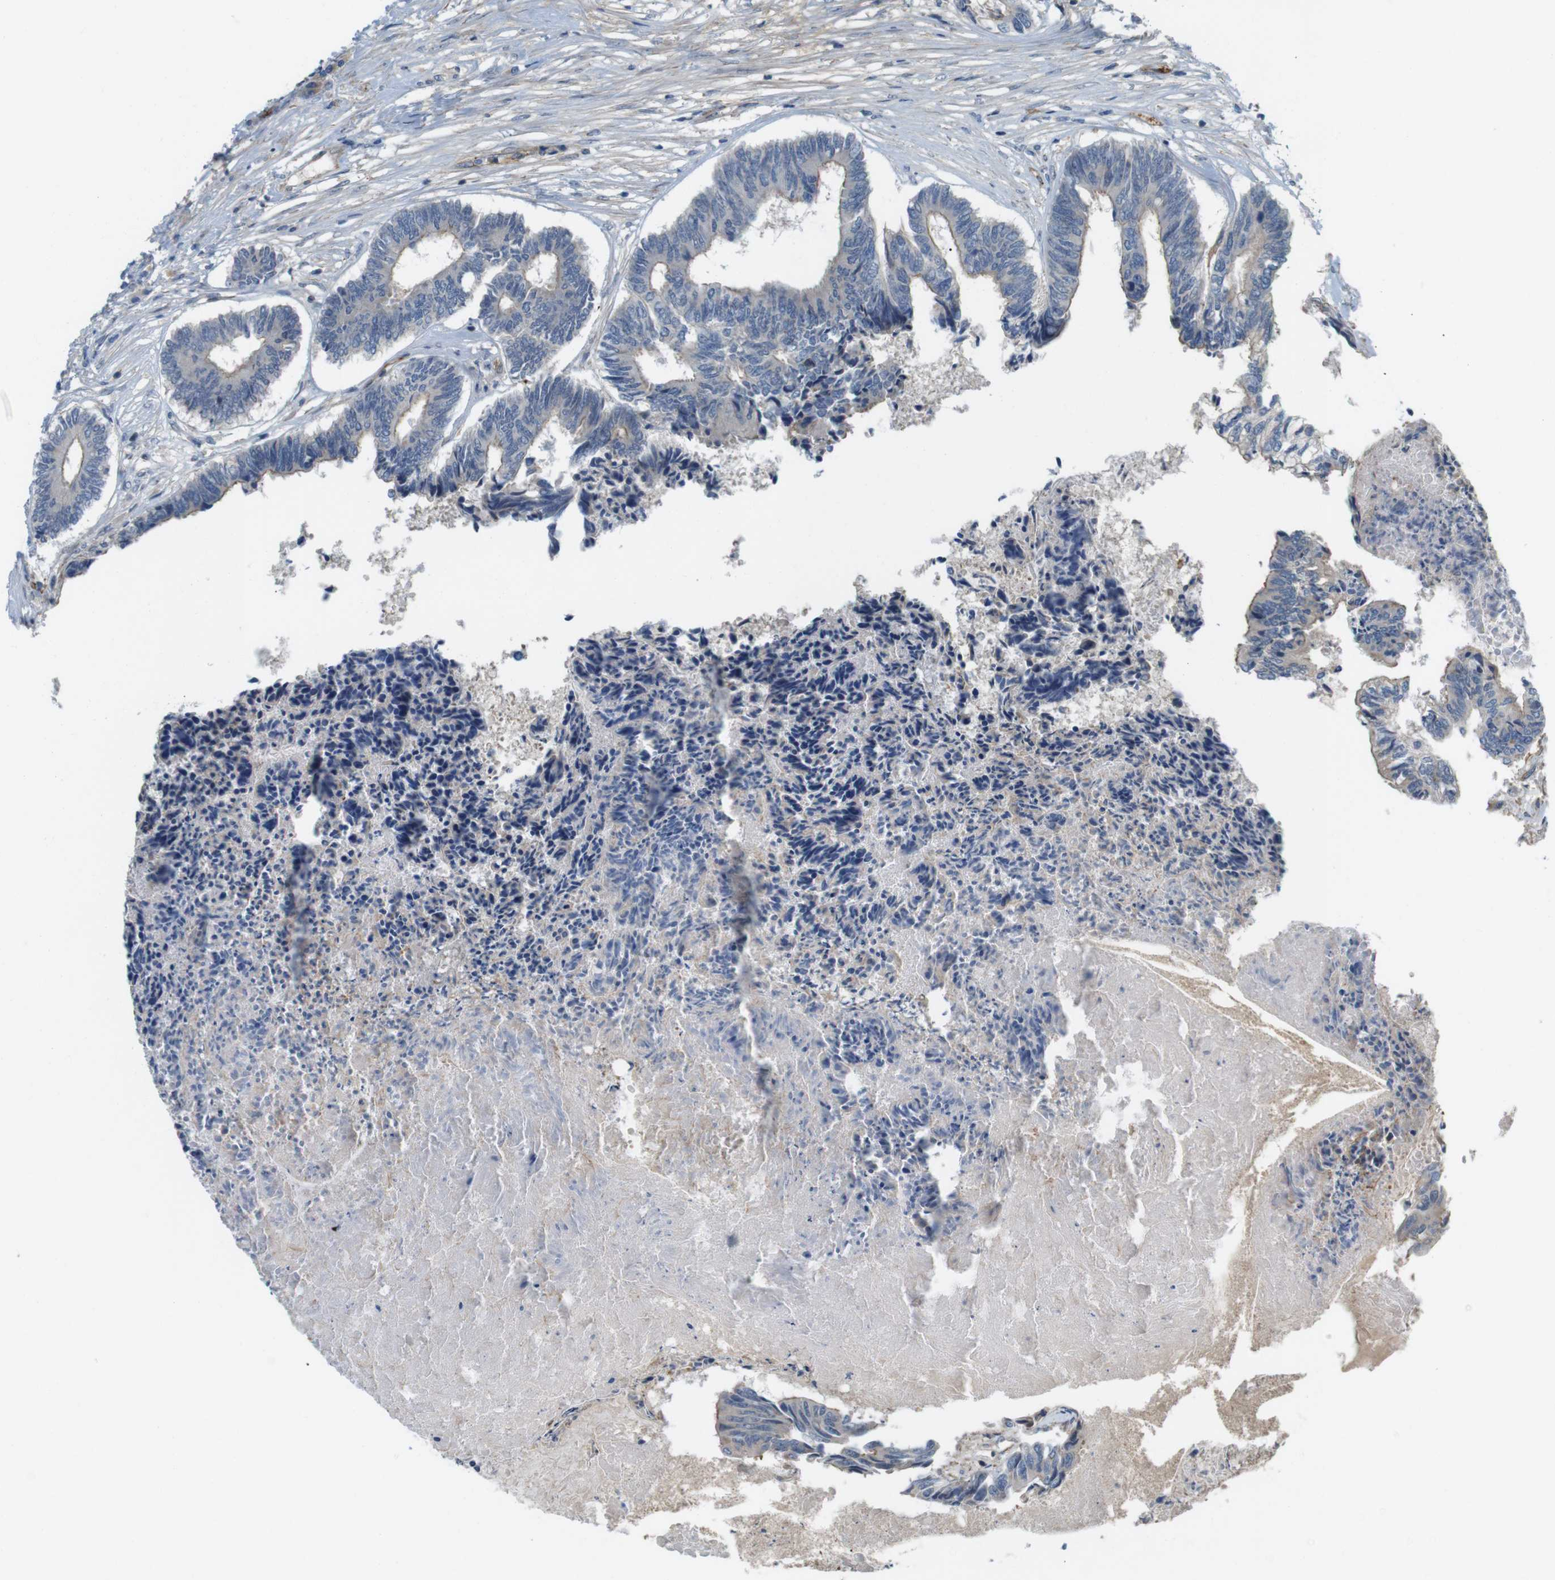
{"staining": {"intensity": "weak", "quantity": ">75%", "location": "cytoplasmic/membranous"}, "tissue": "colorectal cancer", "cell_type": "Tumor cells", "image_type": "cancer", "snomed": [{"axis": "morphology", "description": "Adenocarcinoma, NOS"}, {"axis": "topography", "description": "Rectum"}], "caption": "A histopathology image showing weak cytoplasmic/membranous staining in about >75% of tumor cells in colorectal cancer, as visualized by brown immunohistochemical staining.", "gene": "BVES", "patient": {"sex": "male", "age": 63}}